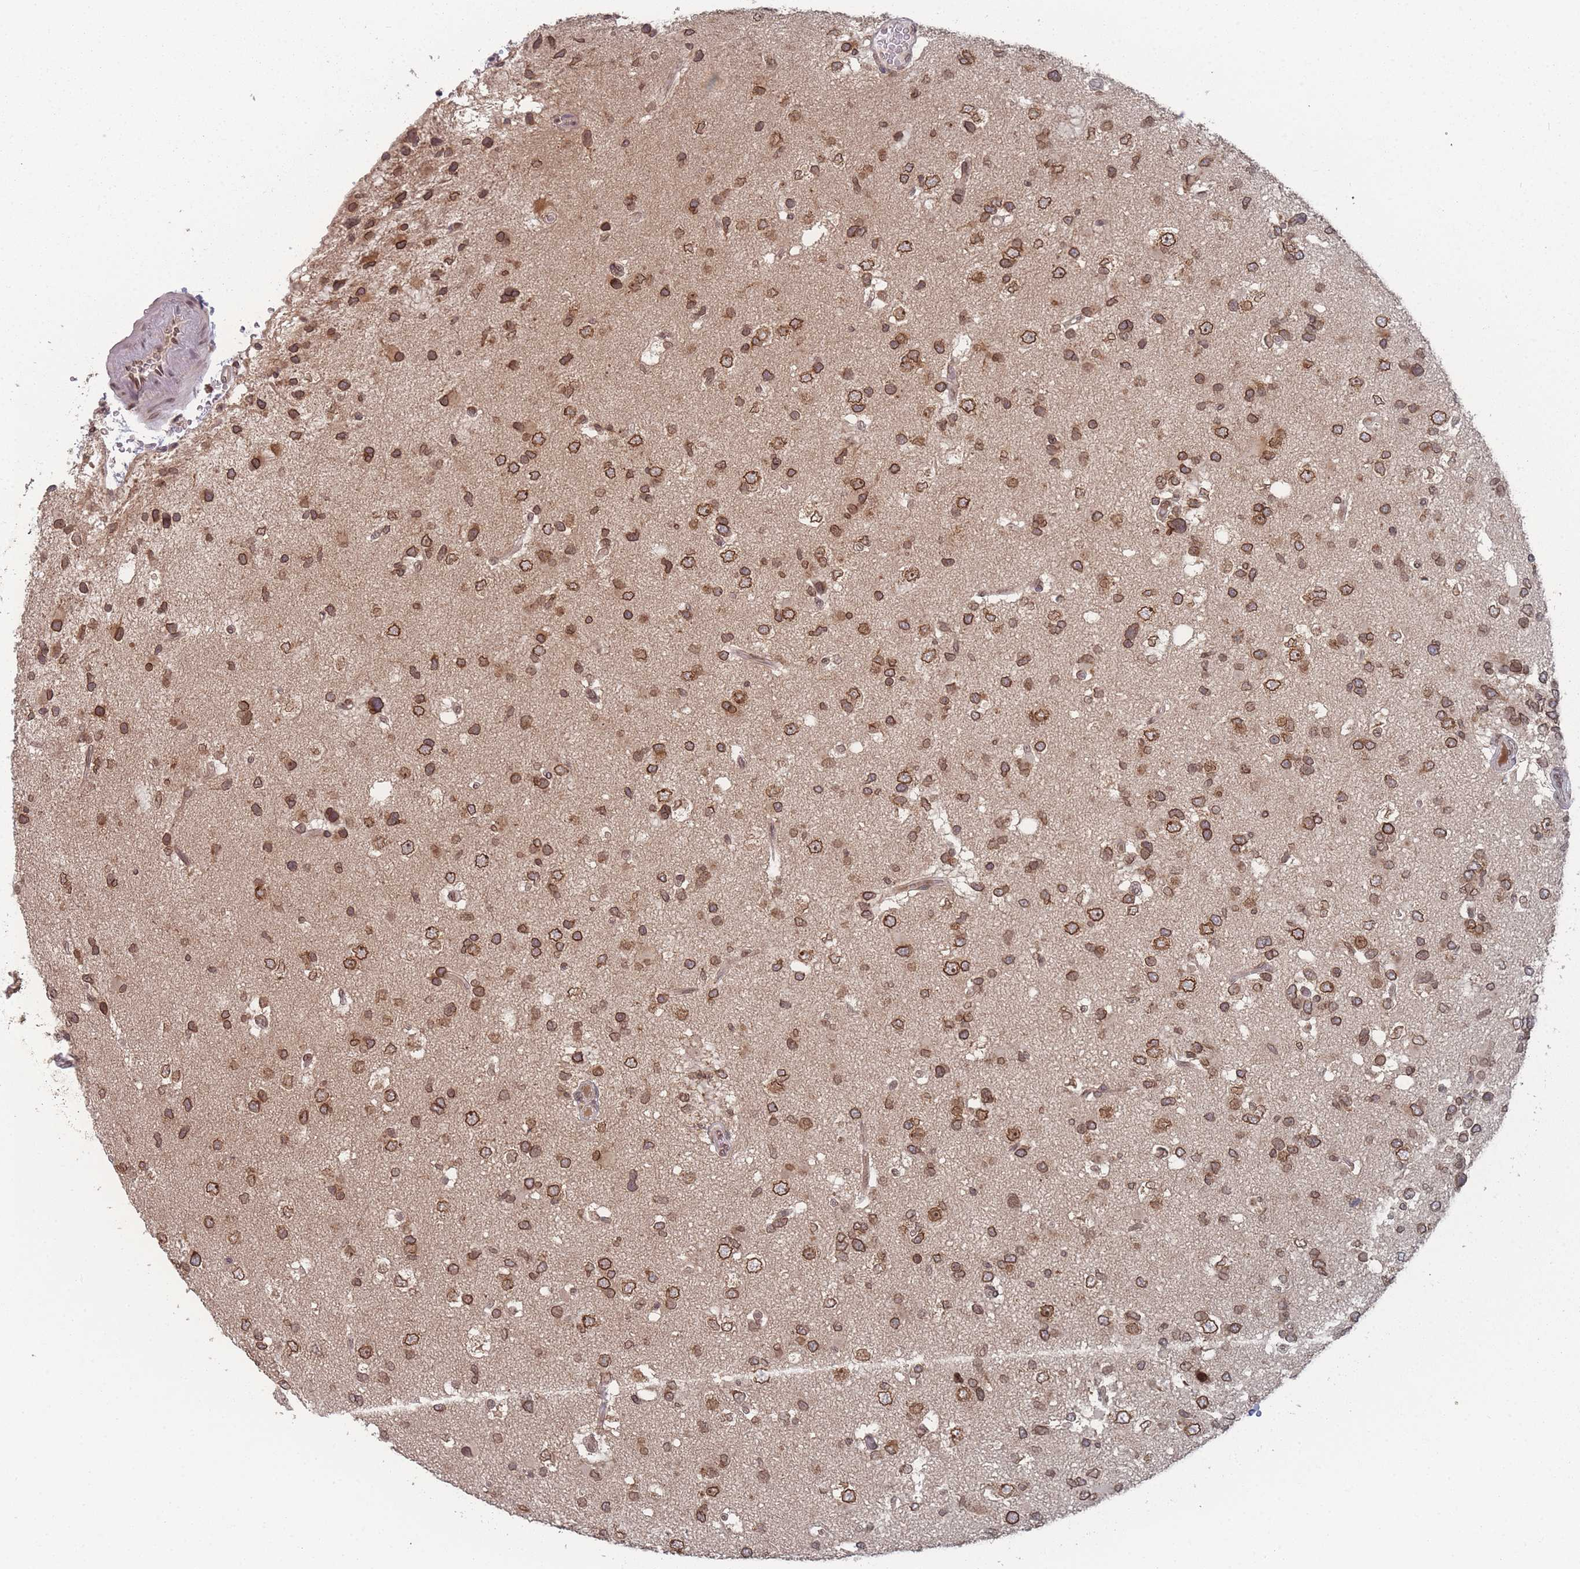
{"staining": {"intensity": "strong", "quantity": ">75%", "location": "cytoplasmic/membranous,nuclear"}, "tissue": "glioma", "cell_type": "Tumor cells", "image_type": "cancer", "snomed": [{"axis": "morphology", "description": "Glioma, malignant, High grade"}, {"axis": "topography", "description": "Brain"}], "caption": "Protein analysis of glioma tissue demonstrates strong cytoplasmic/membranous and nuclear expression in about >75% of tumor cells.", "gene": "TBC1D25", "patient": {"sex": "male", "age": 53}}